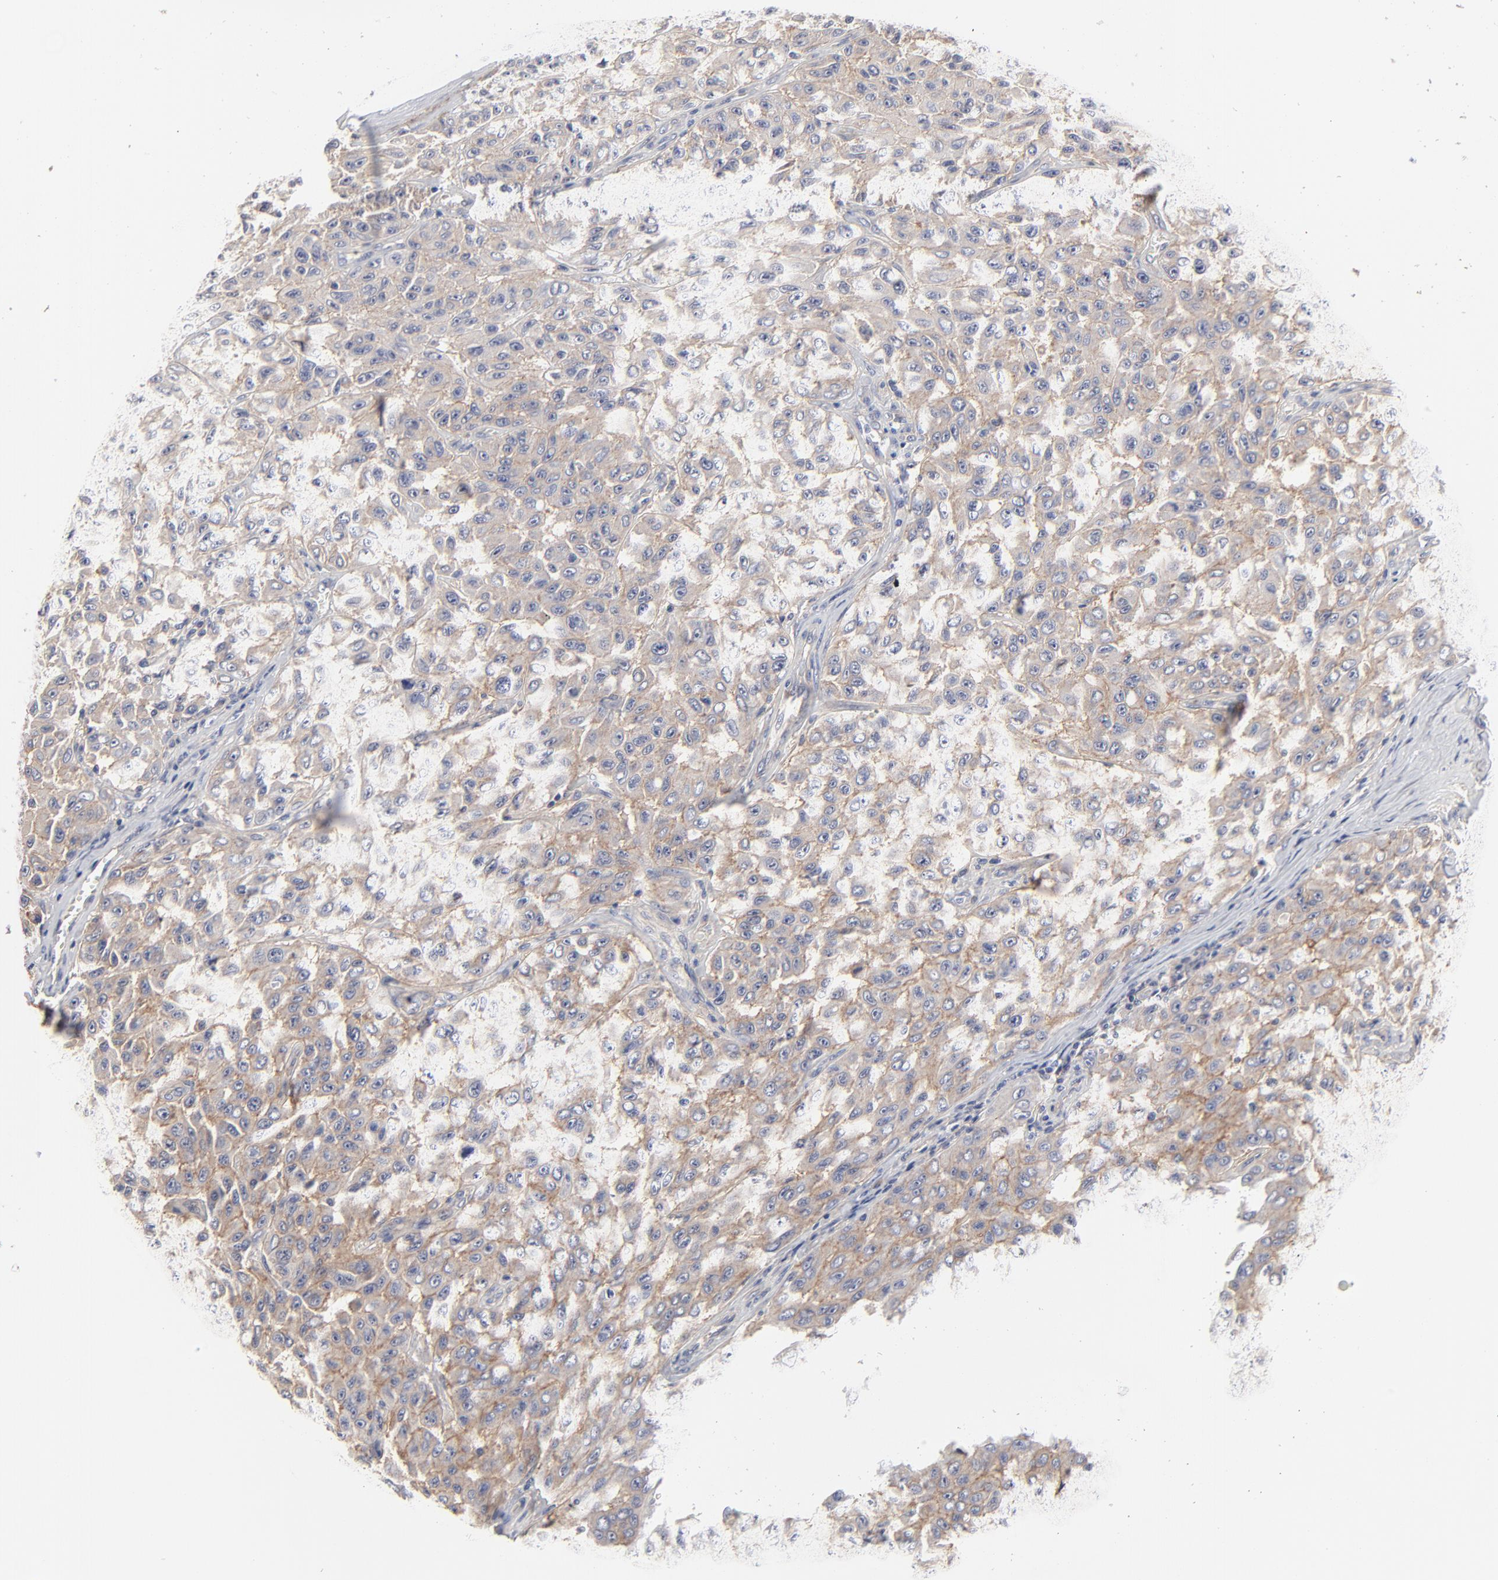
{"staining": {"intensity": "moderate", "quantity": ">75%", "location": "cytoplasmic/membranous"}, "tissue": "melanoma", "cell_type": "Tumor cells", "image_type": "cancer", "snomed": [{"axis": "morphology", "description": "Malignant melanoma, NOS"}, {"axis": "topography", "description": "Skin"}], "caption": "A medium amount of moderate cytoplasmic/membranous positivity is identified in approximately >75% of tumor cells in melanoma tissue.", "gene": "SLC16A1", "patient": {"sex": "male", "age": 30}}